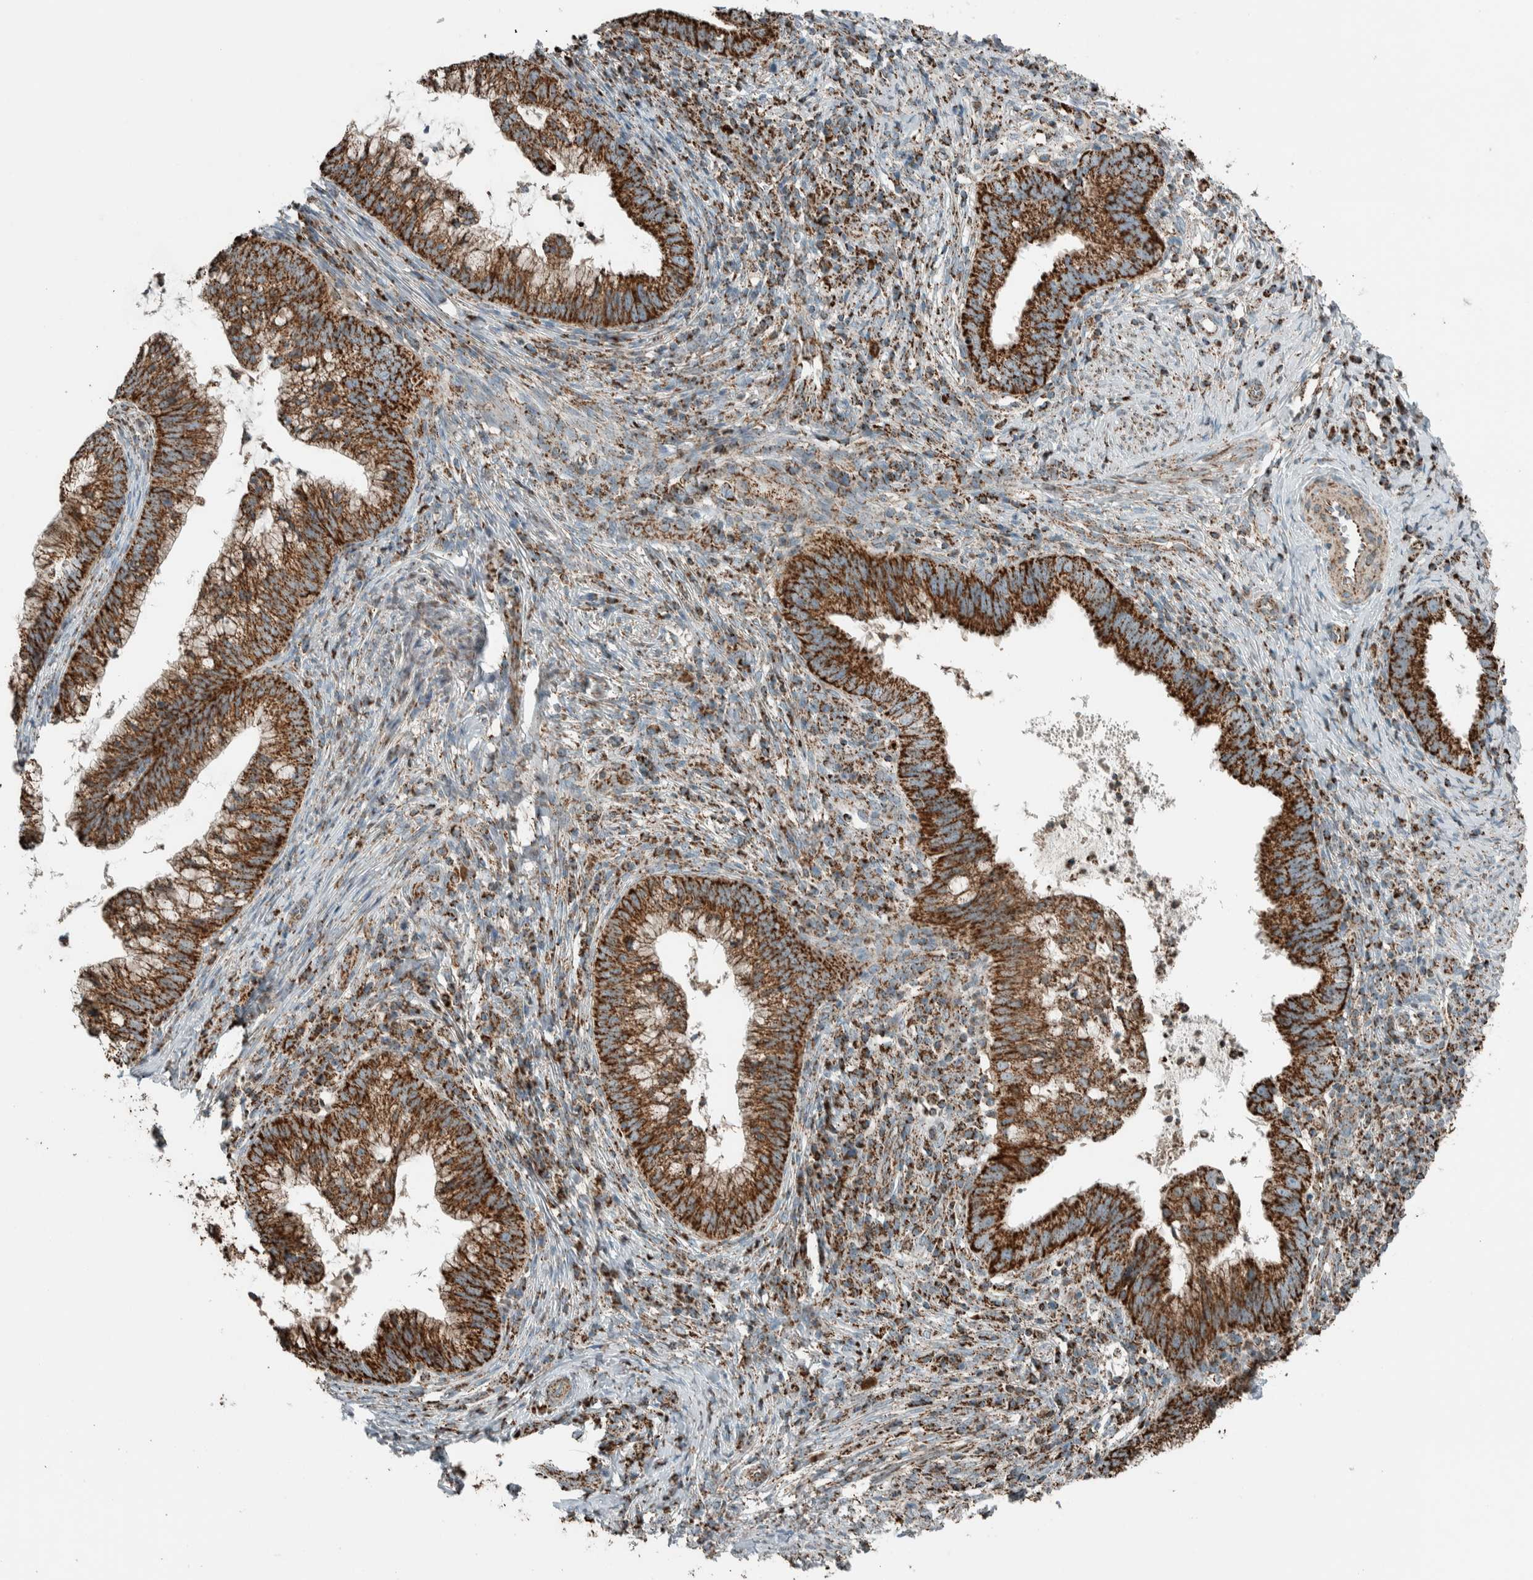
{"staining": {"intensity": "strong", "quantity": ">75%", "location": "cytoplasmic/membranous"}, "tissue": "cervical cancer", "cell_type": "Tumor cells", "image_type": "cancer", "snomed": [{"axis": "morphology", "description": "Adenocarcinoma, NOS"}, {"axis": "topography", "description": "Cervix"}], "caption": "An IHC histopathology image of neoplastic tissue is shown. Protein staining in brown highlights strong cytoplasmic/membranous positivity in cervical adenocarcinoma within tumor cells.", "gene": "ZNF454", "patient": {"sex": "female", "age": 36}}